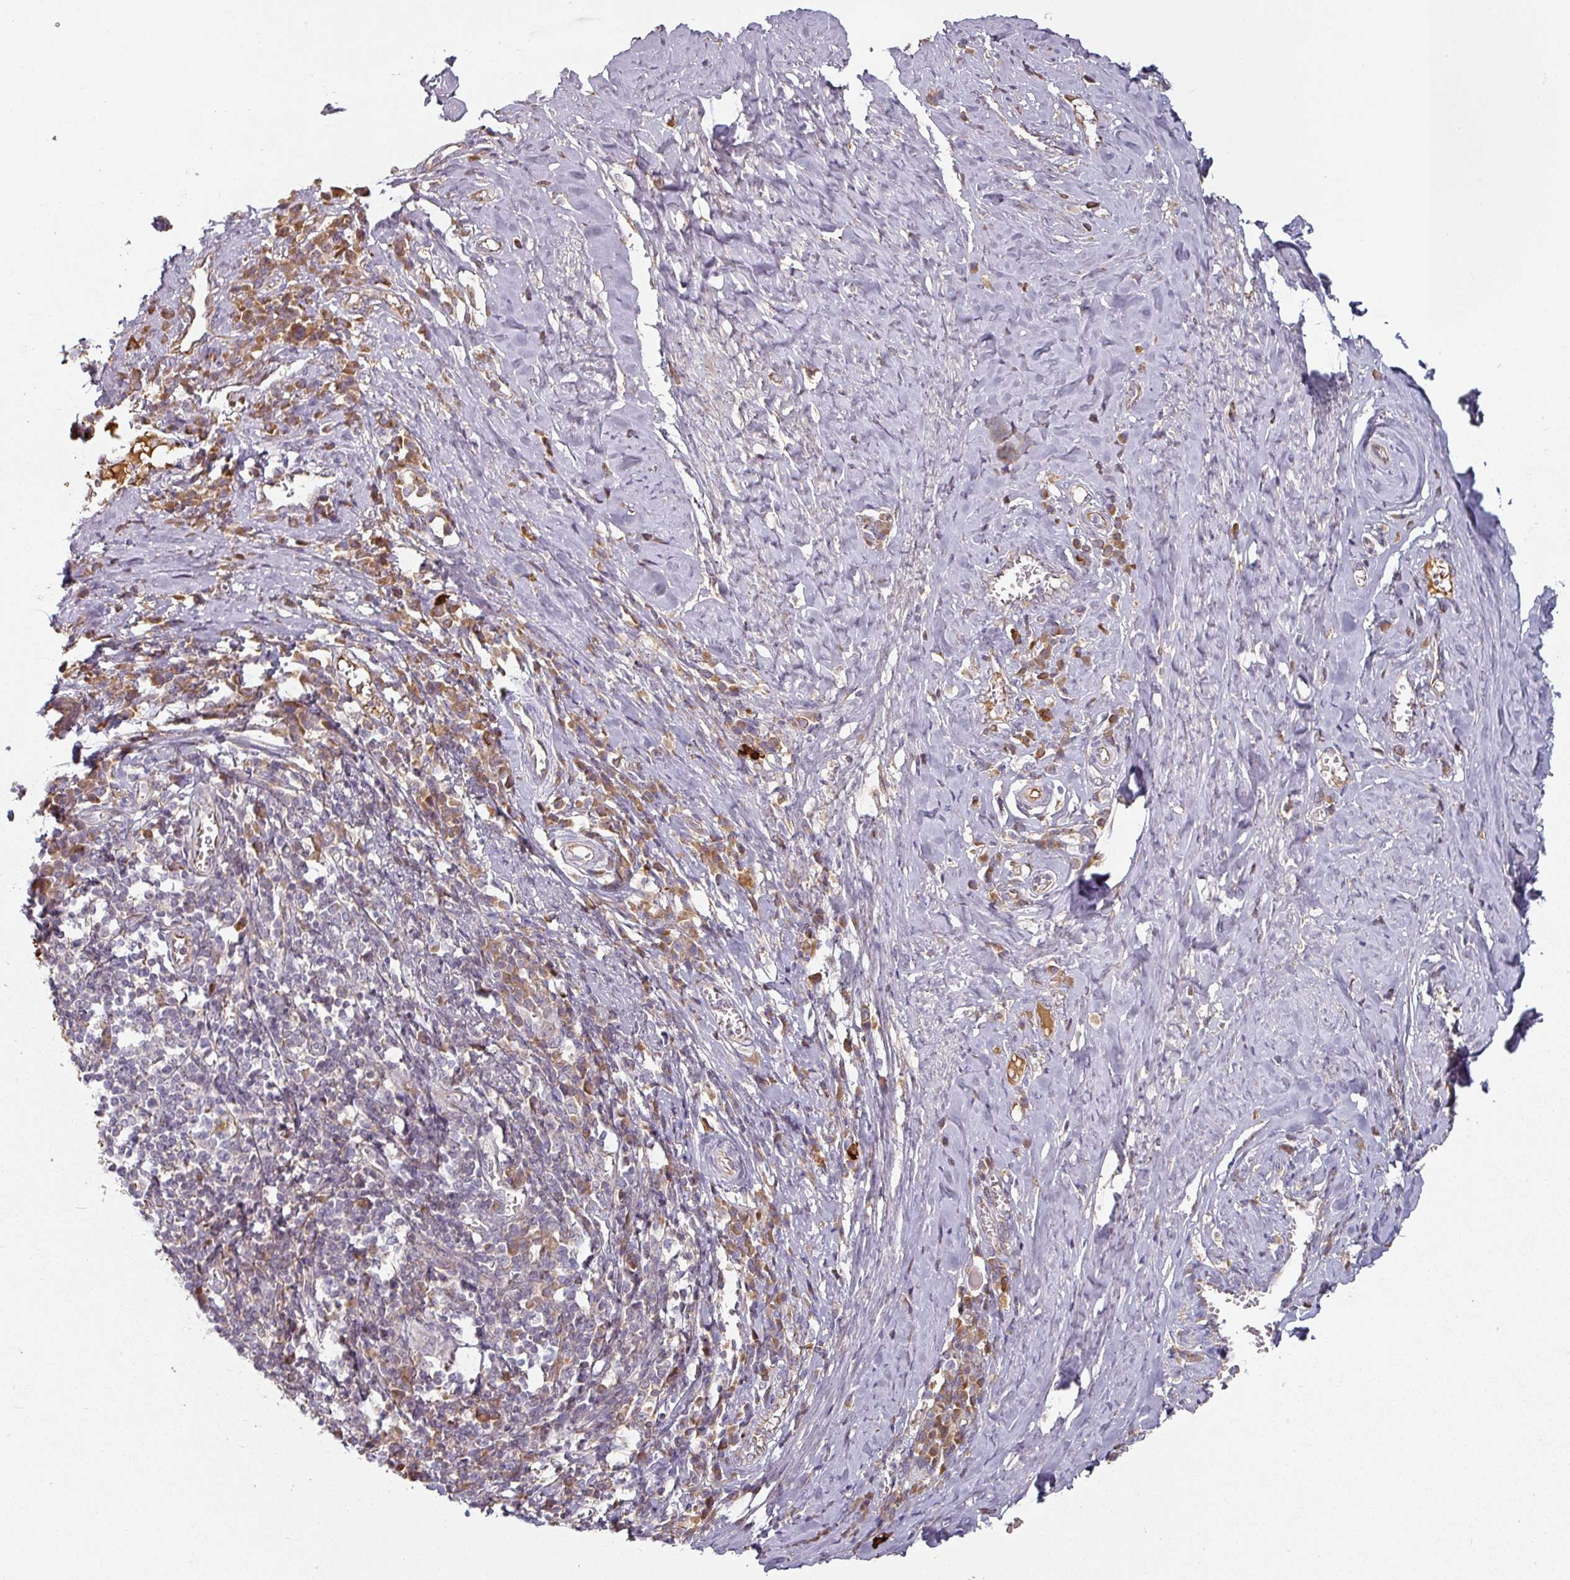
{"staining": {"intensity": "moderate", "quantity": "25%-75%", "location": "cytoplasmic/membranous"}, "tissue": "cervical cancer", "cell_type": "Tumor cells", "image_type": "cancer", "snomed": [{"axis": "morphology", "description": "Squamous cell carcinoma, NOS"}, {"axis": "topography", "description": "Cervix"}], "caption": "Immunohistochemistry (IHC) histopathology image of cervical cancer stained for a protein (brown), which reveals medium levels of moderate cytoplasmic/membranous expression in about 25%-75% of tumor cells.", "gene": "CEP78", "patient": {"sex": "female", "age": 46}}